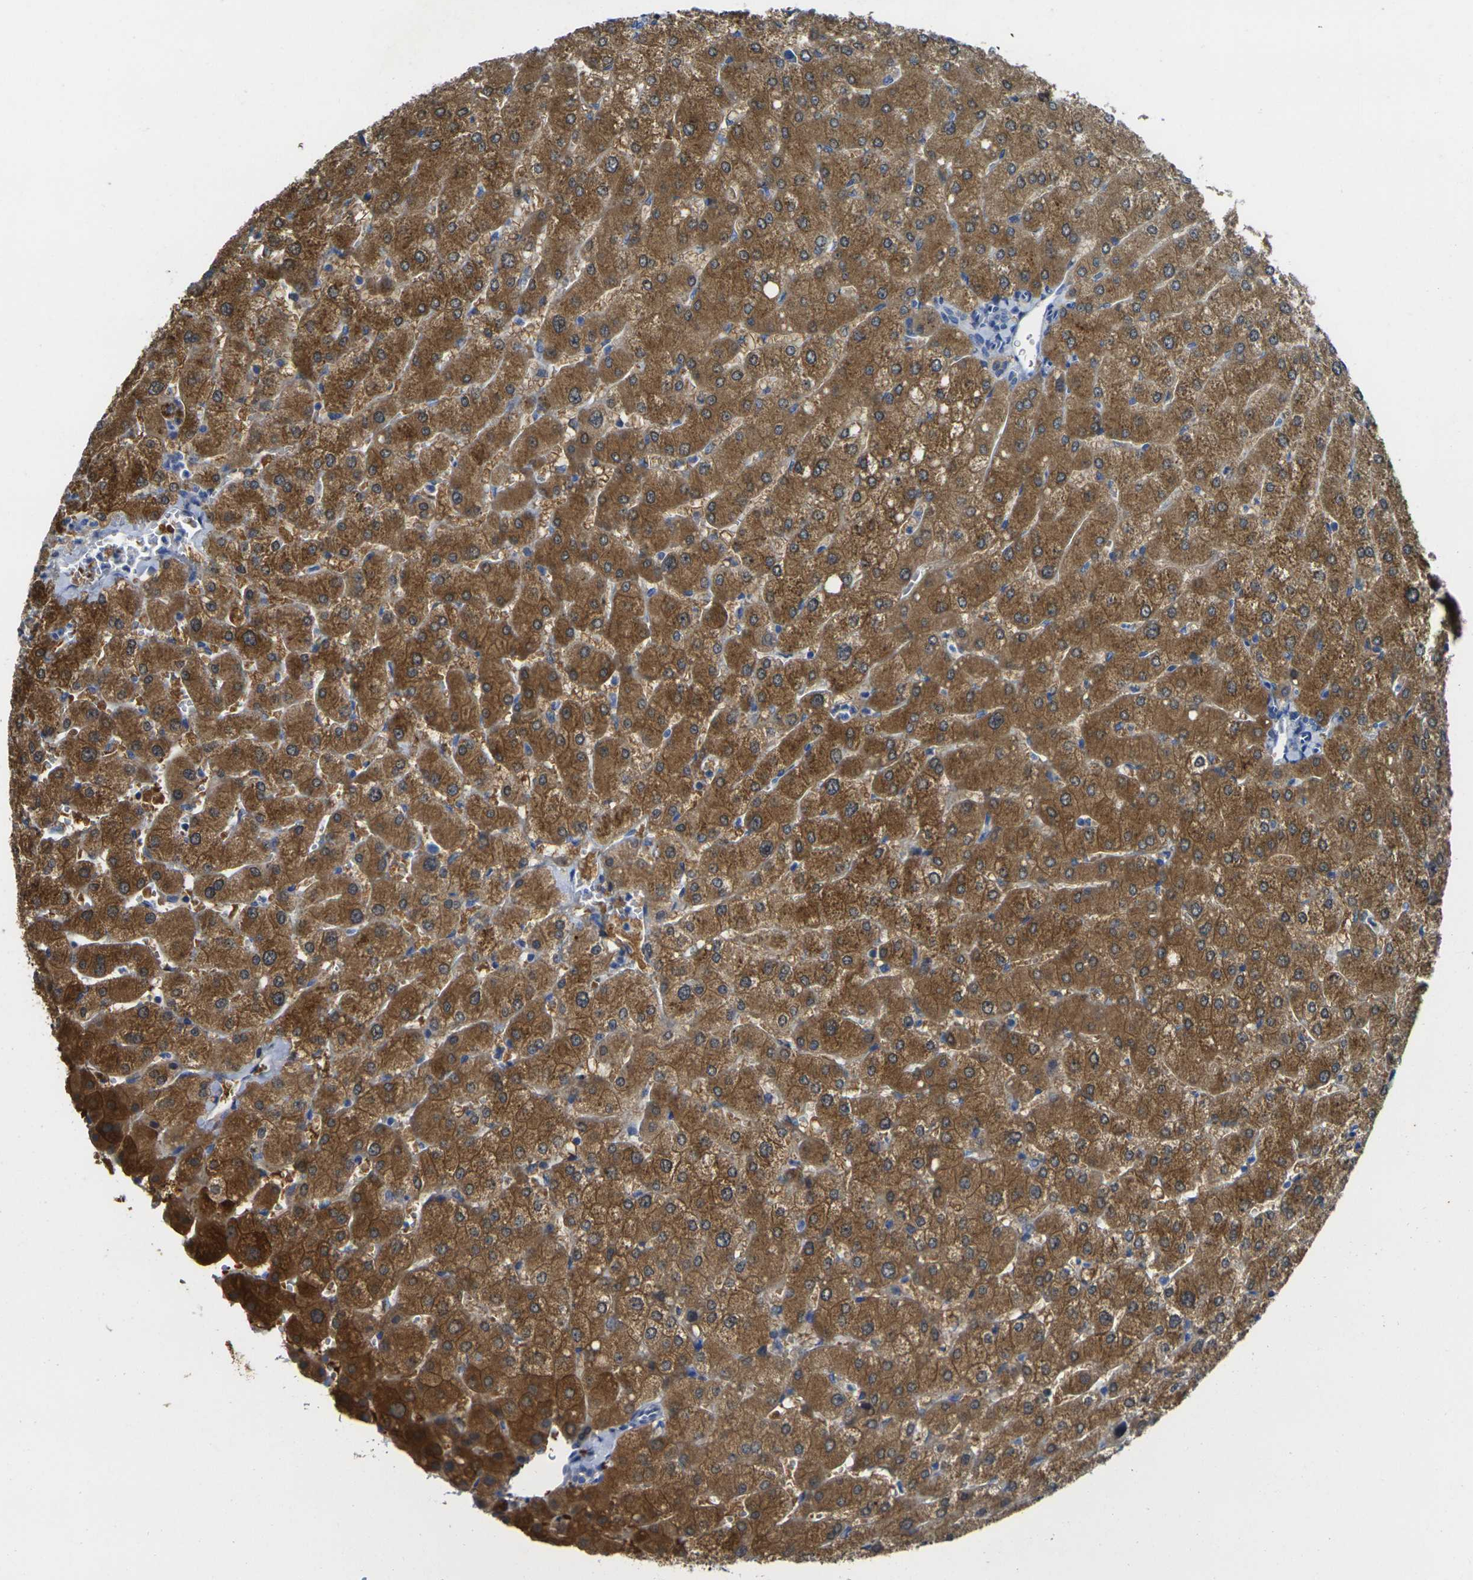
{"staining": {"intensity": "negative", "quantity": "none", "location": "none"}, "tissue": "liver", "cell_type": "Cholangiocytes", "image_type": "normal", "snomed": [{"axis": "morphology", "description": "Normal tissue, NOS"}, {"axis": "topography", "description": "Liver"}], "caption": "Cholangiocytes show no significant protein staining in benign liver. (DAB immunohistochemistry, high magnification).", "gene": "GNA12", "patient": {"sex": "male", "age": 55}}